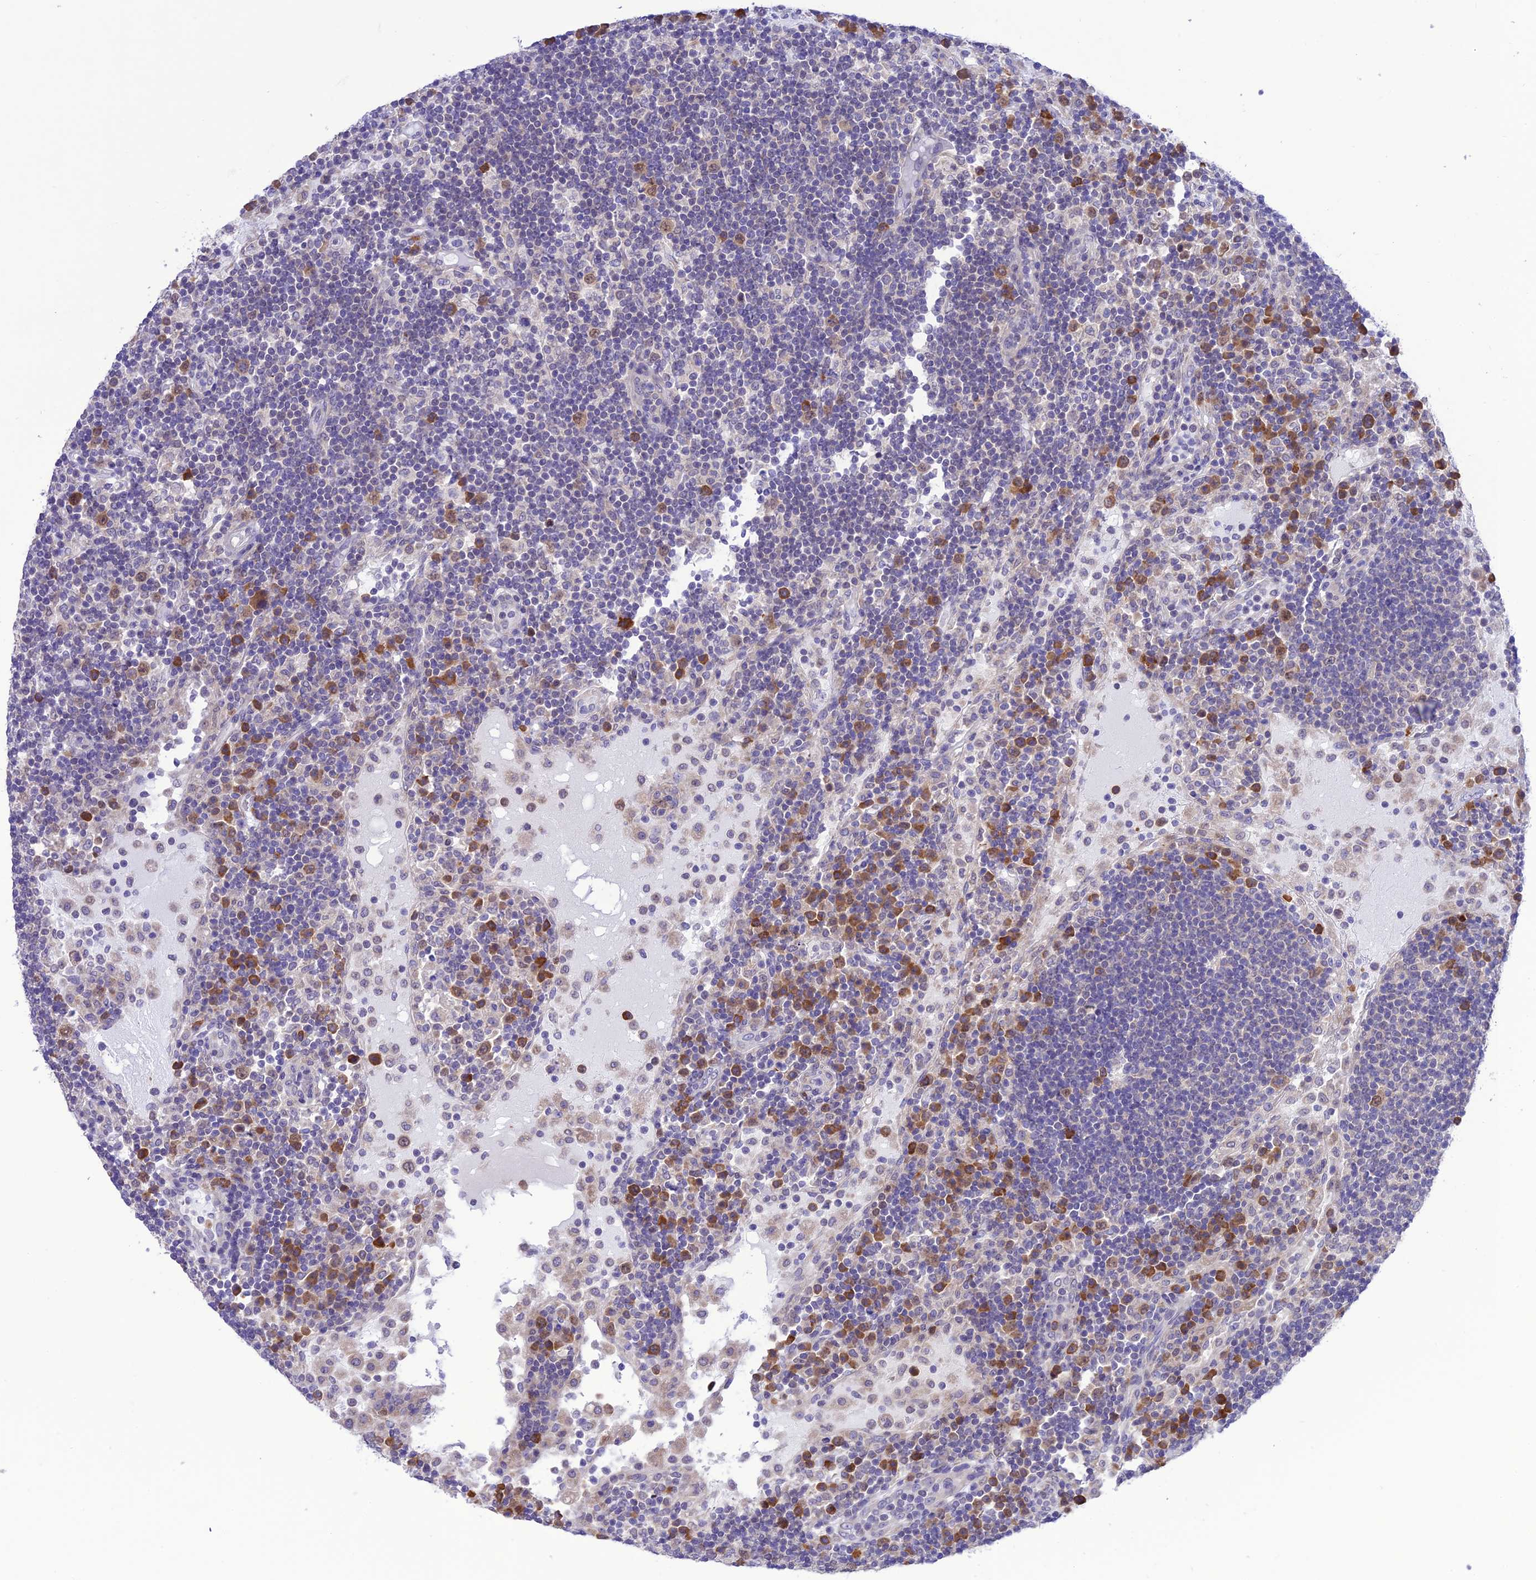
{"staining": {"intensity": "moderate", "quantity": "<25%", "location": "cytoplasmic/membranous"}, "tissue": "lymph node", "cell_type": "Non-germinal center cells", "image_type": "normal", "snomed": [{"axis": "morphology", "description": "Normal tissue, NOS"}, {"axis": "topography", "description": "Lymph node"}], "caption": "Immunohistochemical staining of benign human lymph node shows moderate cytoplasmic/membranous protein positivity in about <25% of non-germinal center cells. The staining was performed using DAB (3,3'-diaminobenzidine) to visualize the protein expression in brown, while the nuclei were stained in blue with hematoxylin (Magnification: 20x).", "gene": "RNF126", "patient": {"sex": "female", "age": 53}}